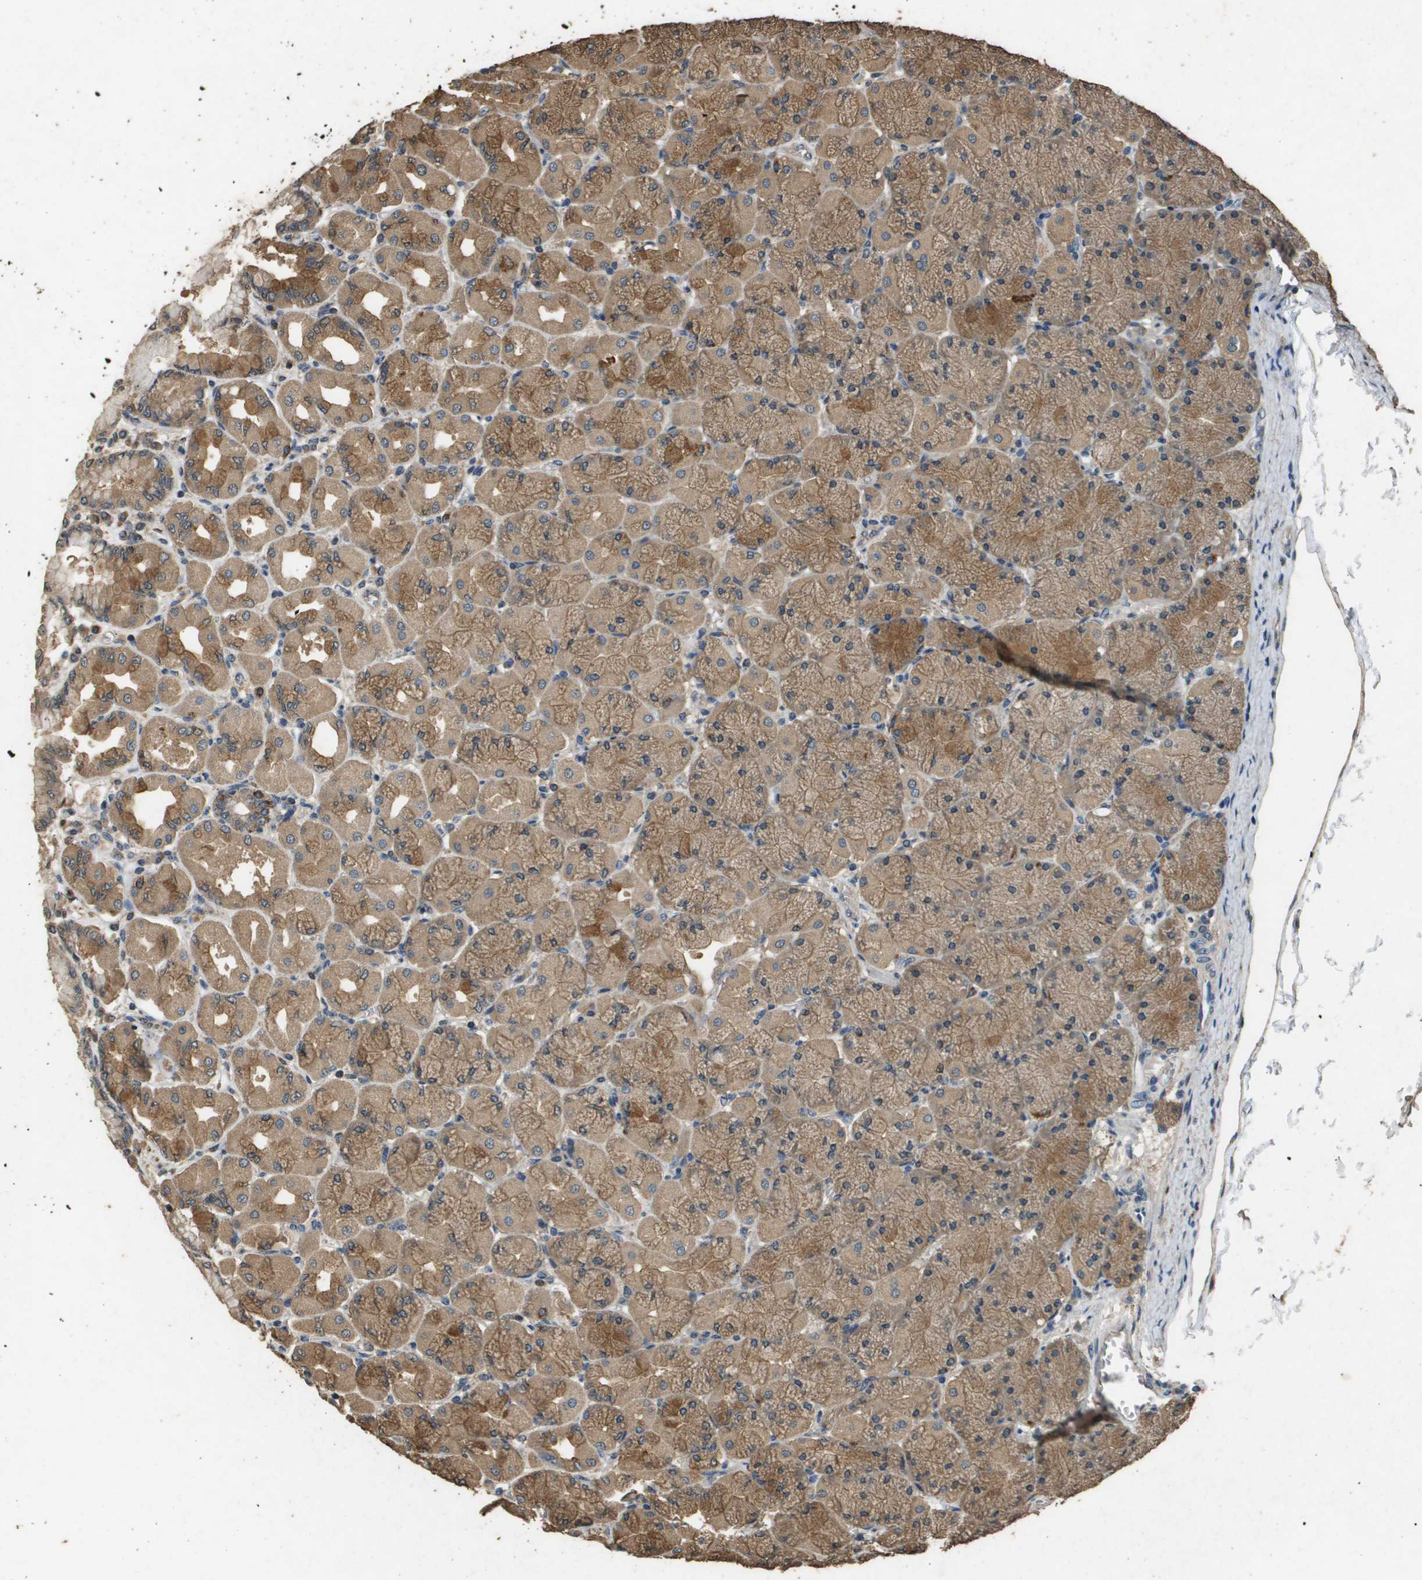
{"staining": {"intensity": "strong", "quantity": ">75%", "location": "cytoplasmic/membranous"}, "tissue": "stomach", "cell_type": "Glandular cells", "image_type": "normal", "snomed": [{"axis": "morphology", "description": "Normal tissue, NOS"}, {"axis": "topography", "description": "Stomach, upper"}], "caption": "Immunohistochemical staining of benign stomach shows >75% levels of strong cytoplasmic/membranous protein positivity in about >75% of glandular cells. (DAB (3,3'-diaminobenzidine) IHC with brightfield microscopy, high magnification).", "gene": "RAB6B", "patient": {"sex": "female", "age": 56}}